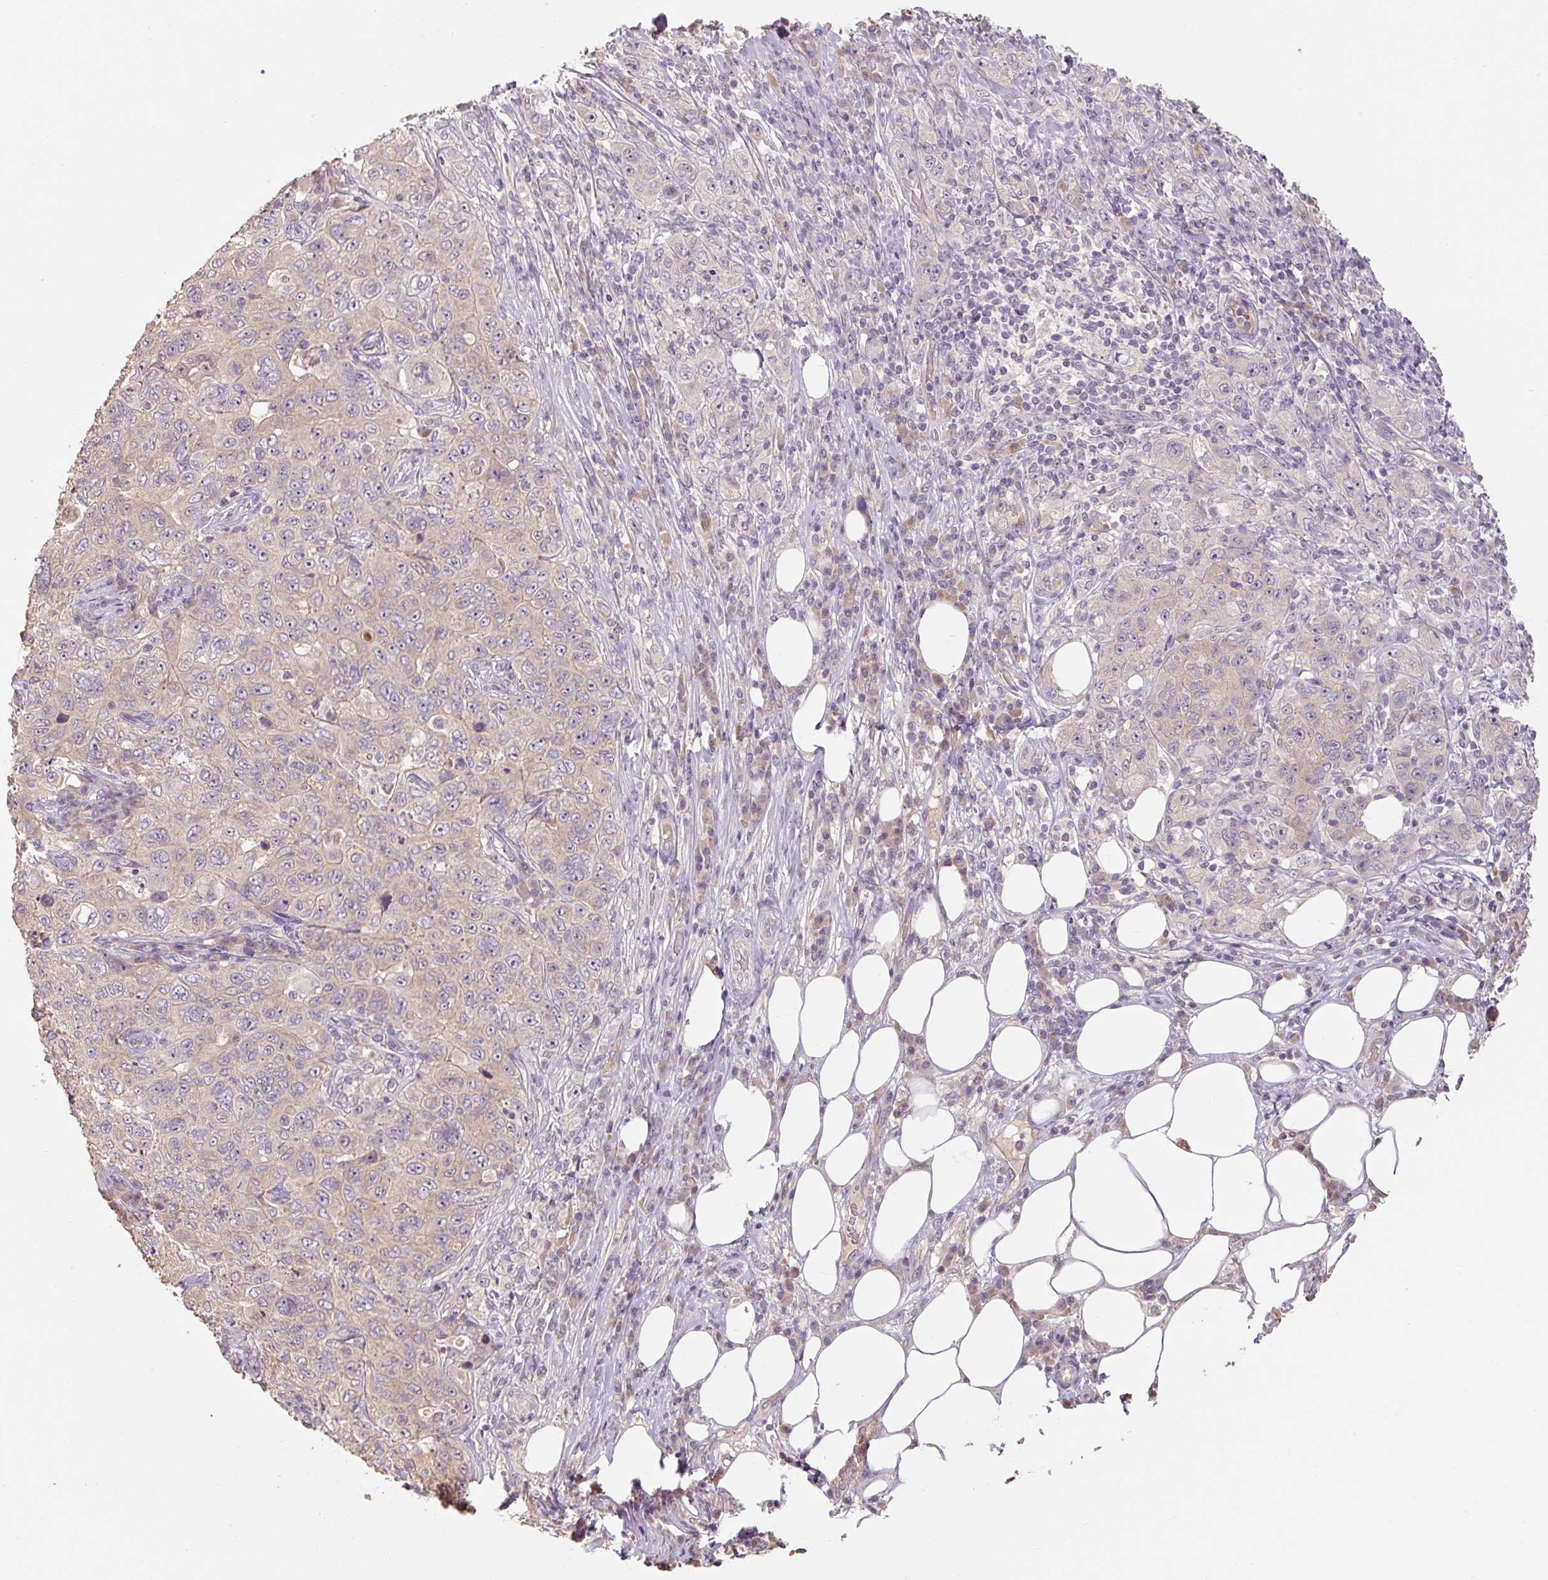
{"staining": {"intensity": "negative", "quantity": "none", "location": "none"}, "tissue": "pancreatic cancer", "cell_type": "Tumor cells", "image_type": "cancer", "snomed": [{"axis": "morphology", "description": "Adenocarcinoma, NOS"}, {"axis": "topography", "description": "Pancreas"}], "caption": "Tumor cells show no significant protein positivity in pancreatic adenocarcinoma. (Stains: DAB IHC with hematoxylin counter stain, Microscopy: brightfield microscopy at high magnification).", "gene": "CFAP65", "patient": {"sex": "male", "age": 68}}